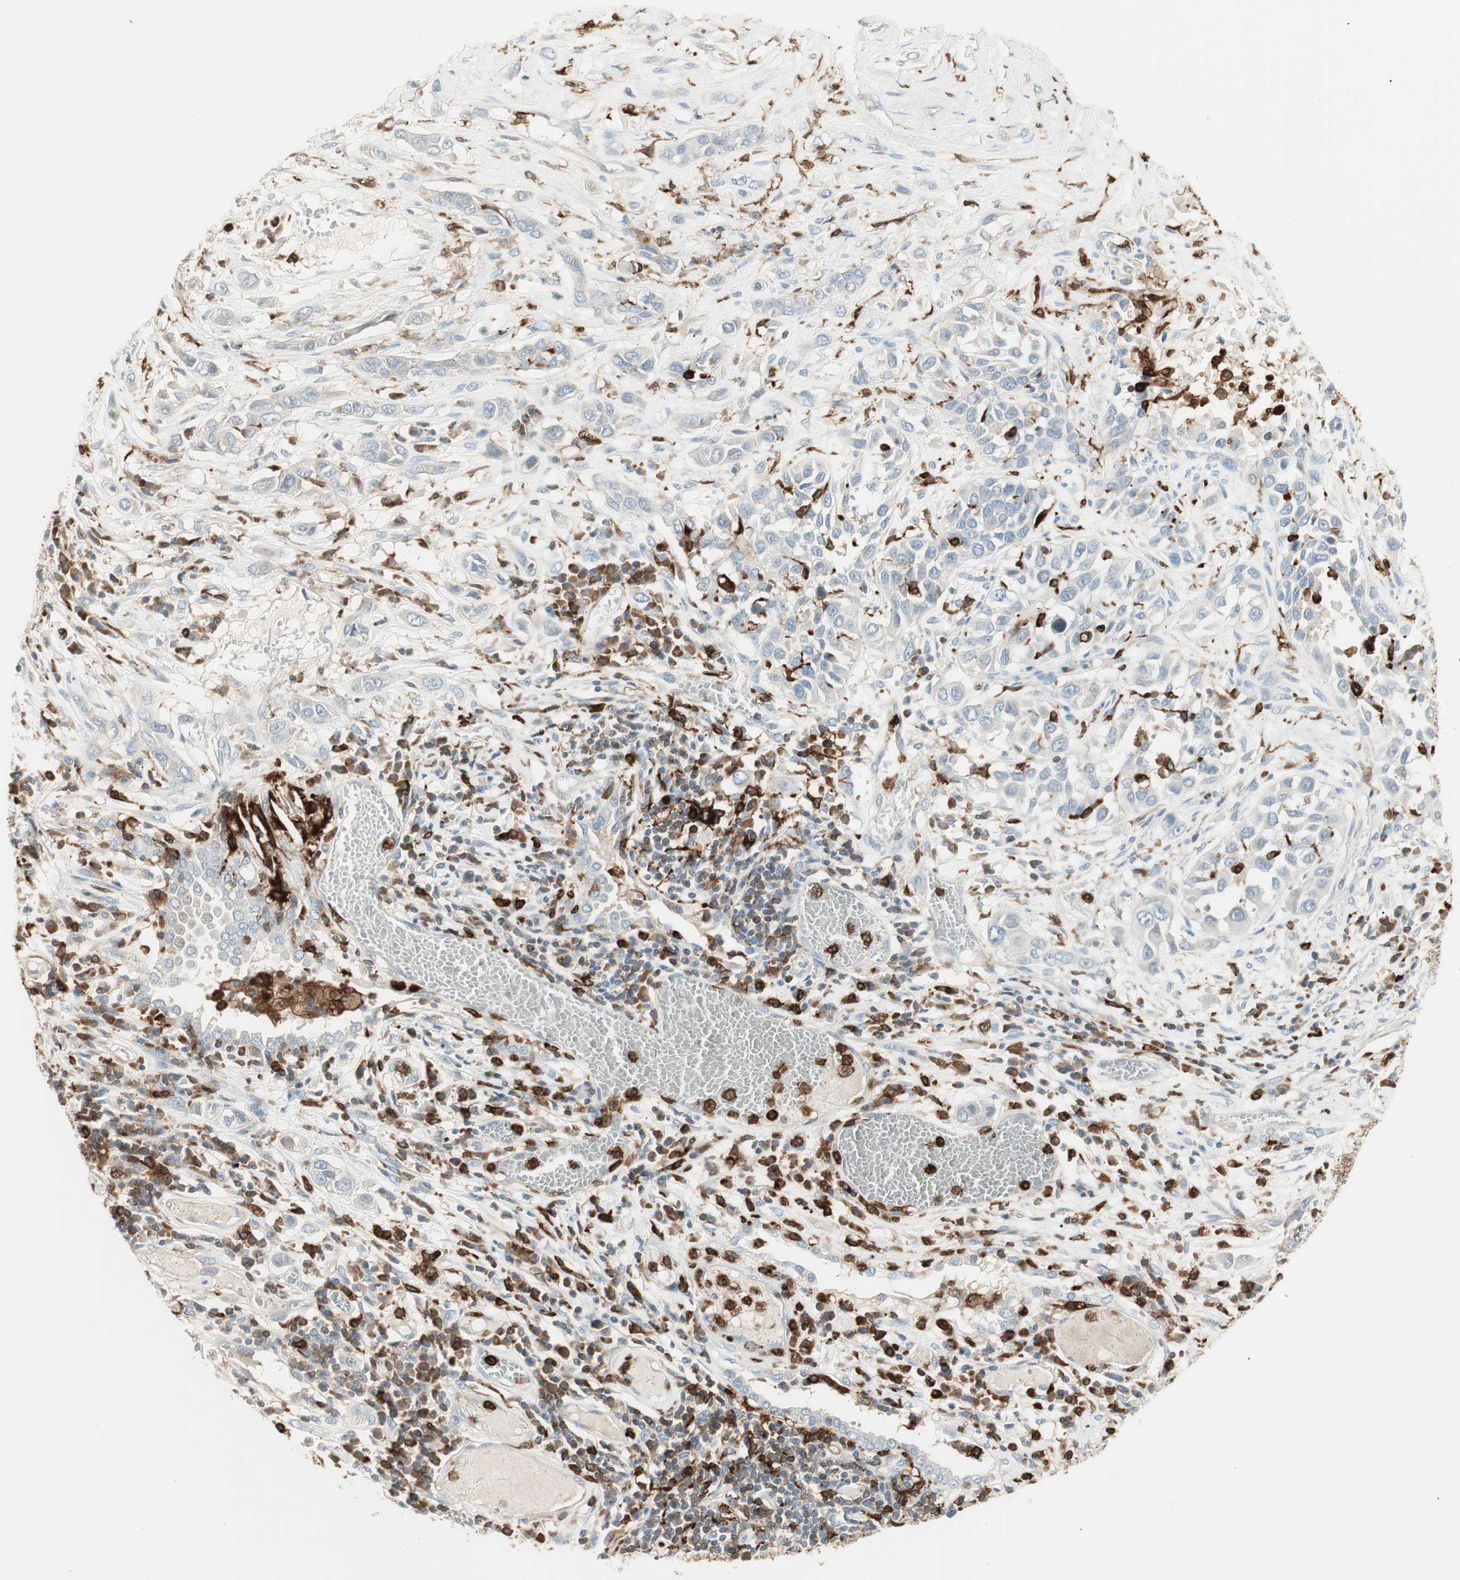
{"staining": {"intensity": "negative", "quantity": "none", "location": "none"}, "tissue": "lung cancer", "cell_type": "Tumor cells", "image_type": "cancer", "snomed": [{"axis": "morphology", "description": "Squamous cell carcinoma, NOS"}, {"axis": "topography", "description": "Lung"}], "caption": "This is an immunohistochemistry histopathology image of human lung cancer. There is no staining in tumor cells.", "gene": "ITGB2", "patient": {"sex": "male", "age": 71}}